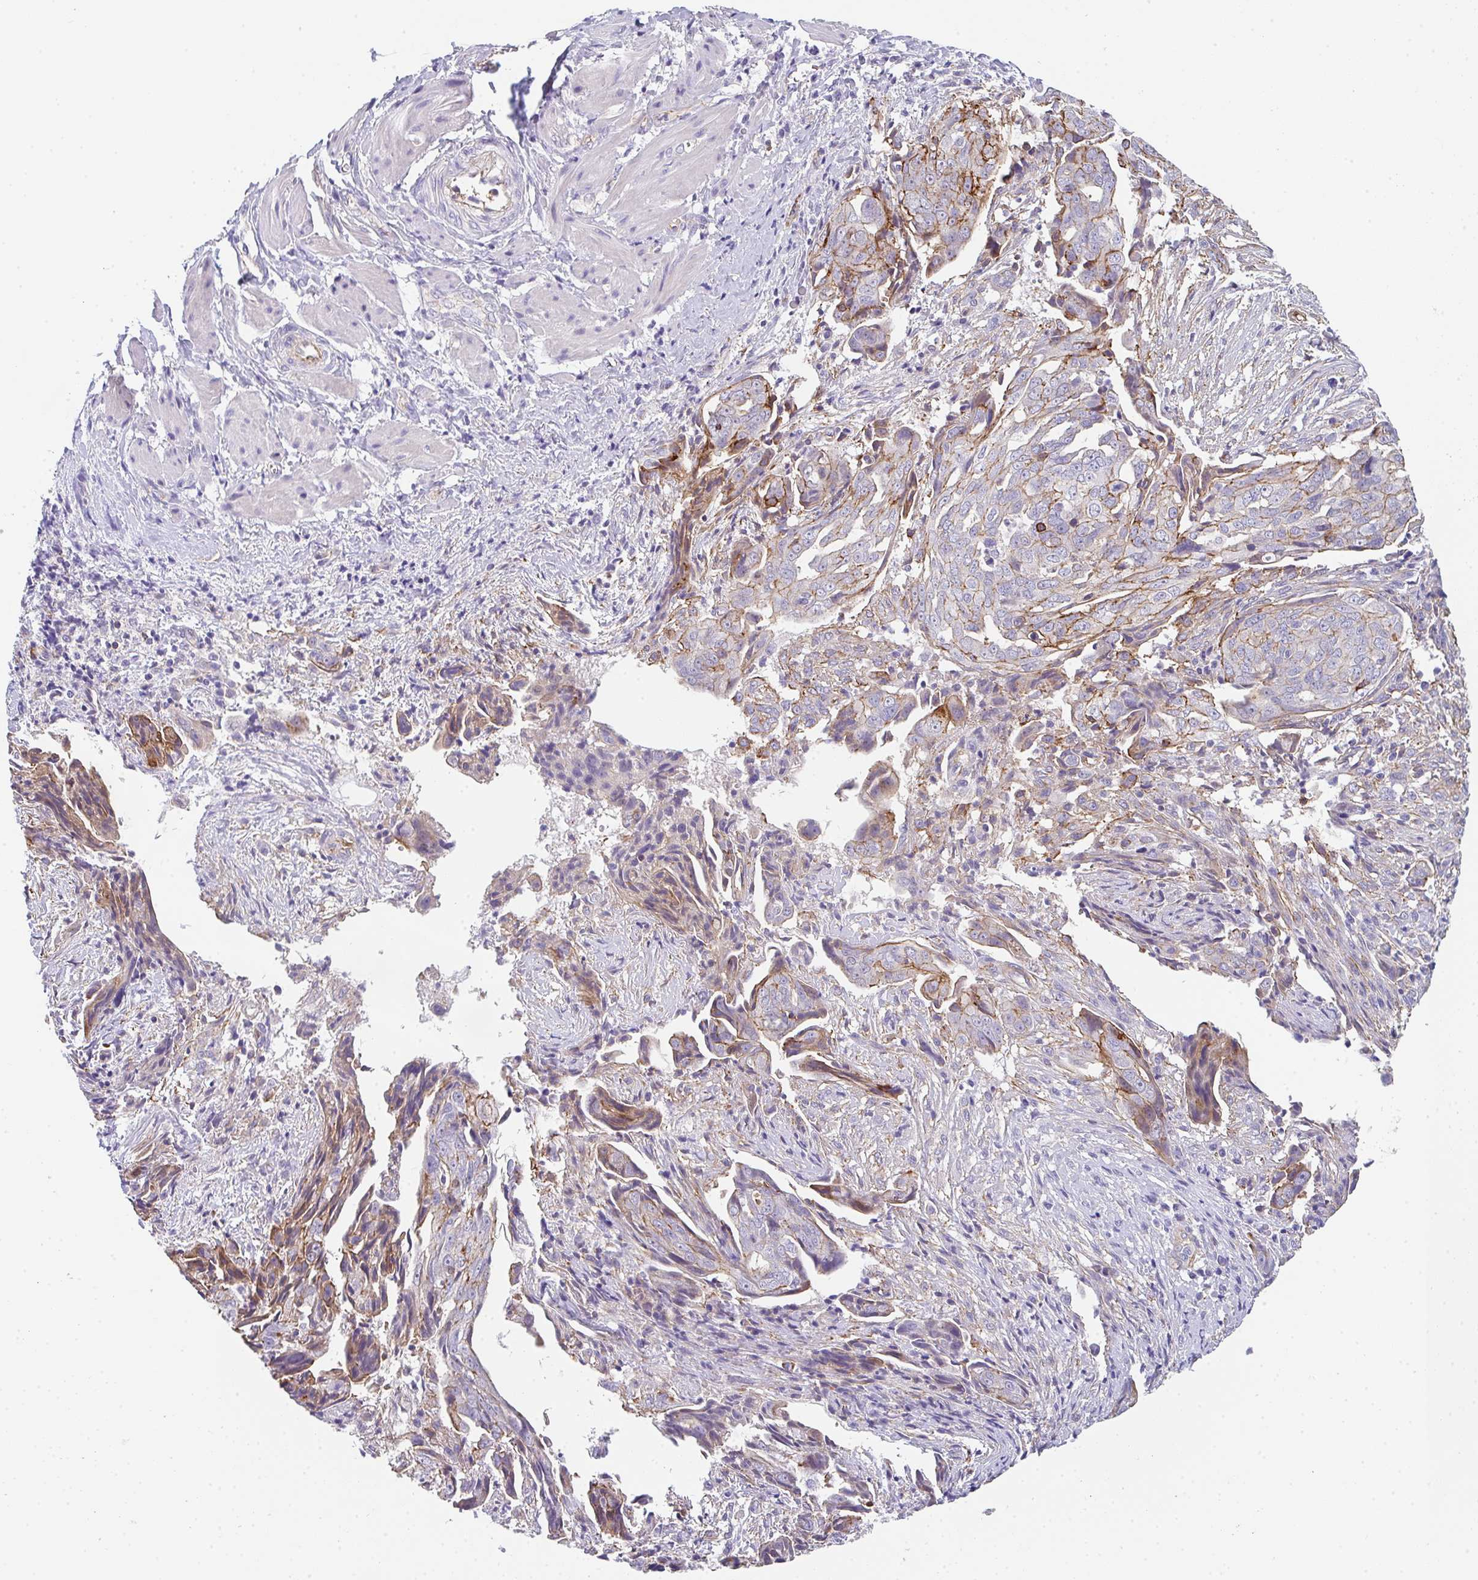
{"staining": {"intensity": "moderate", "quantity": "<25%", "location": "cytoplasmic/membranous"}, "tissue": "ovarian cancer", "cell_type": "Tumor cells", "image_type": "cancer", "snomed": [{"axis": "morphology", "description": "Carcinoma, endometroid"}, {"axis": "topography", "description": "Ovary"}], "caption": "Immunohistochemistry staining of ovarian cancer, which demonstrates low levels of moderate cytoplasmic/membranous expression in about <25% of tumor cells indicating moderate cytoplasmic/membranous protein expression. The staining was performed using DAB (brown) for protein detection and nuclei were counterstained in hematoxylin (blue).", "gene": "DBN1", "patient": {"sex": "female", "age": 70}}